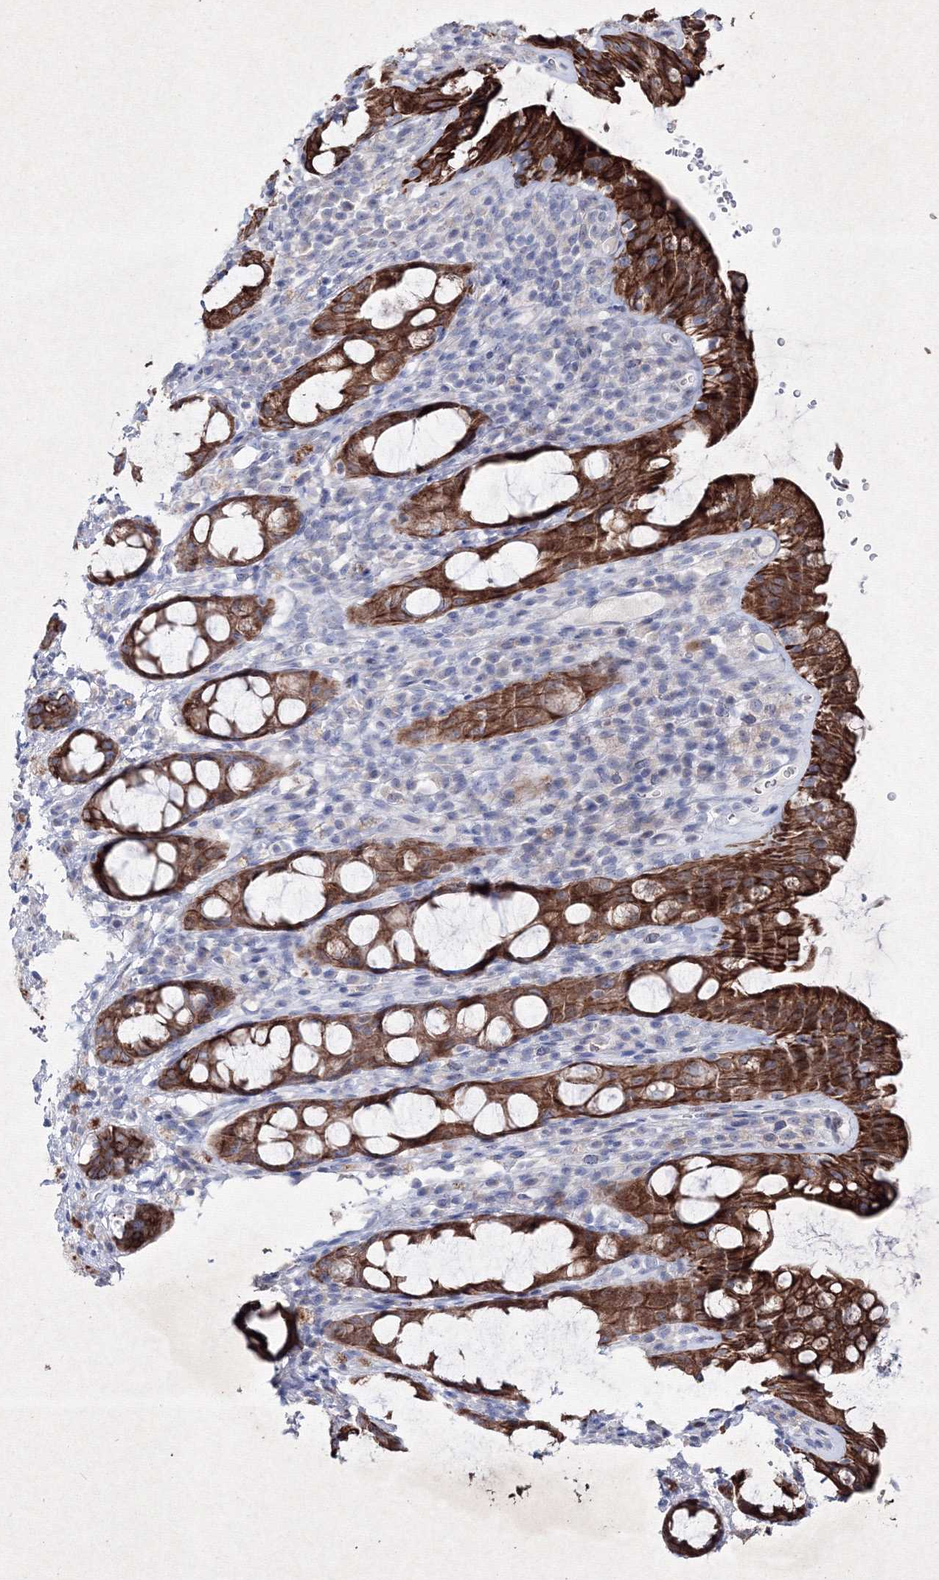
{"staining": {"intensity": "strong", "quantity": ">75%", "location": "cytoplasmic/membranous"}, "tissue": "rectum", "cell_type": "Glandular cells", "image_type": "normal", "snomed": [{"axis": "morphology", "description": "Normal tissue, NOS"}, {"axis": "topography", "description": "Rectum"}], "caption": "About >75% of glandular cells in unremarkable rectum demonstrate strong cytoplasmic/membranous protein positivity as visualized by brown immunohistochemical staining.", "gene": "SMIM29", "patient": {"sex": "male", "age": 44}}